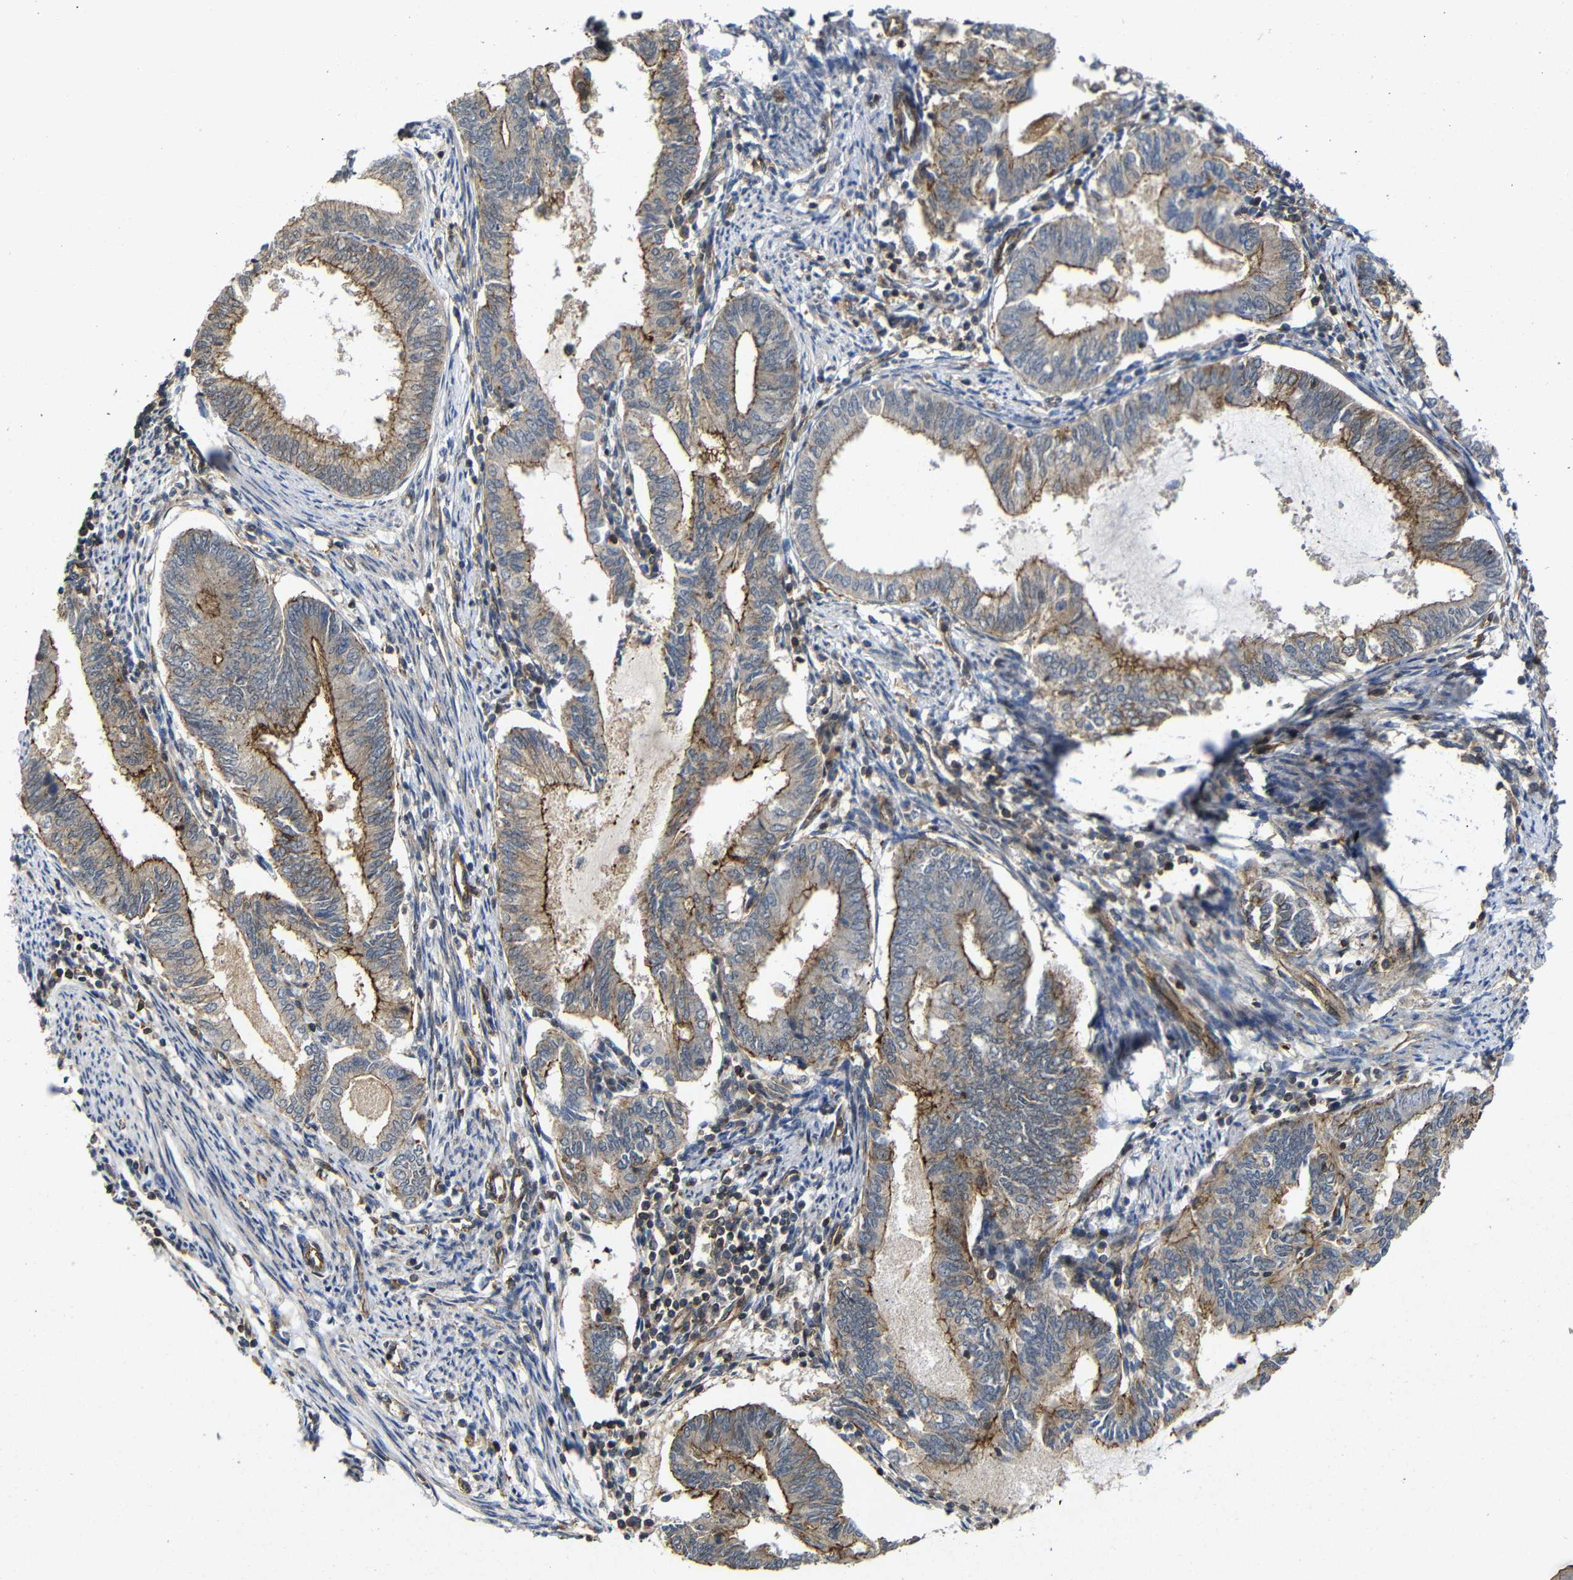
{"staining": {"intensity": "moderate", "quantity": ">75%", "location": "cytoplasmic/membranous"}, "tissue": "endometrial cancer", "cell_type": "Tumor cells", "image_type": "cancer", "snomed": [{"axis": "morphology", "description": "Adenocarcinoma, NOS"}, {"axis": "topography", "description": "Endometrium"}], "caption": "There is medium levels of moderate cytoplasmic/membranous staining in tumor cells of endometrial cancer (adenocarcinoma), as demonstrated by immunohistochemical staining (brown color).", "gene": "NANOS1", "patient": {"sex": "female", "age": 86}}